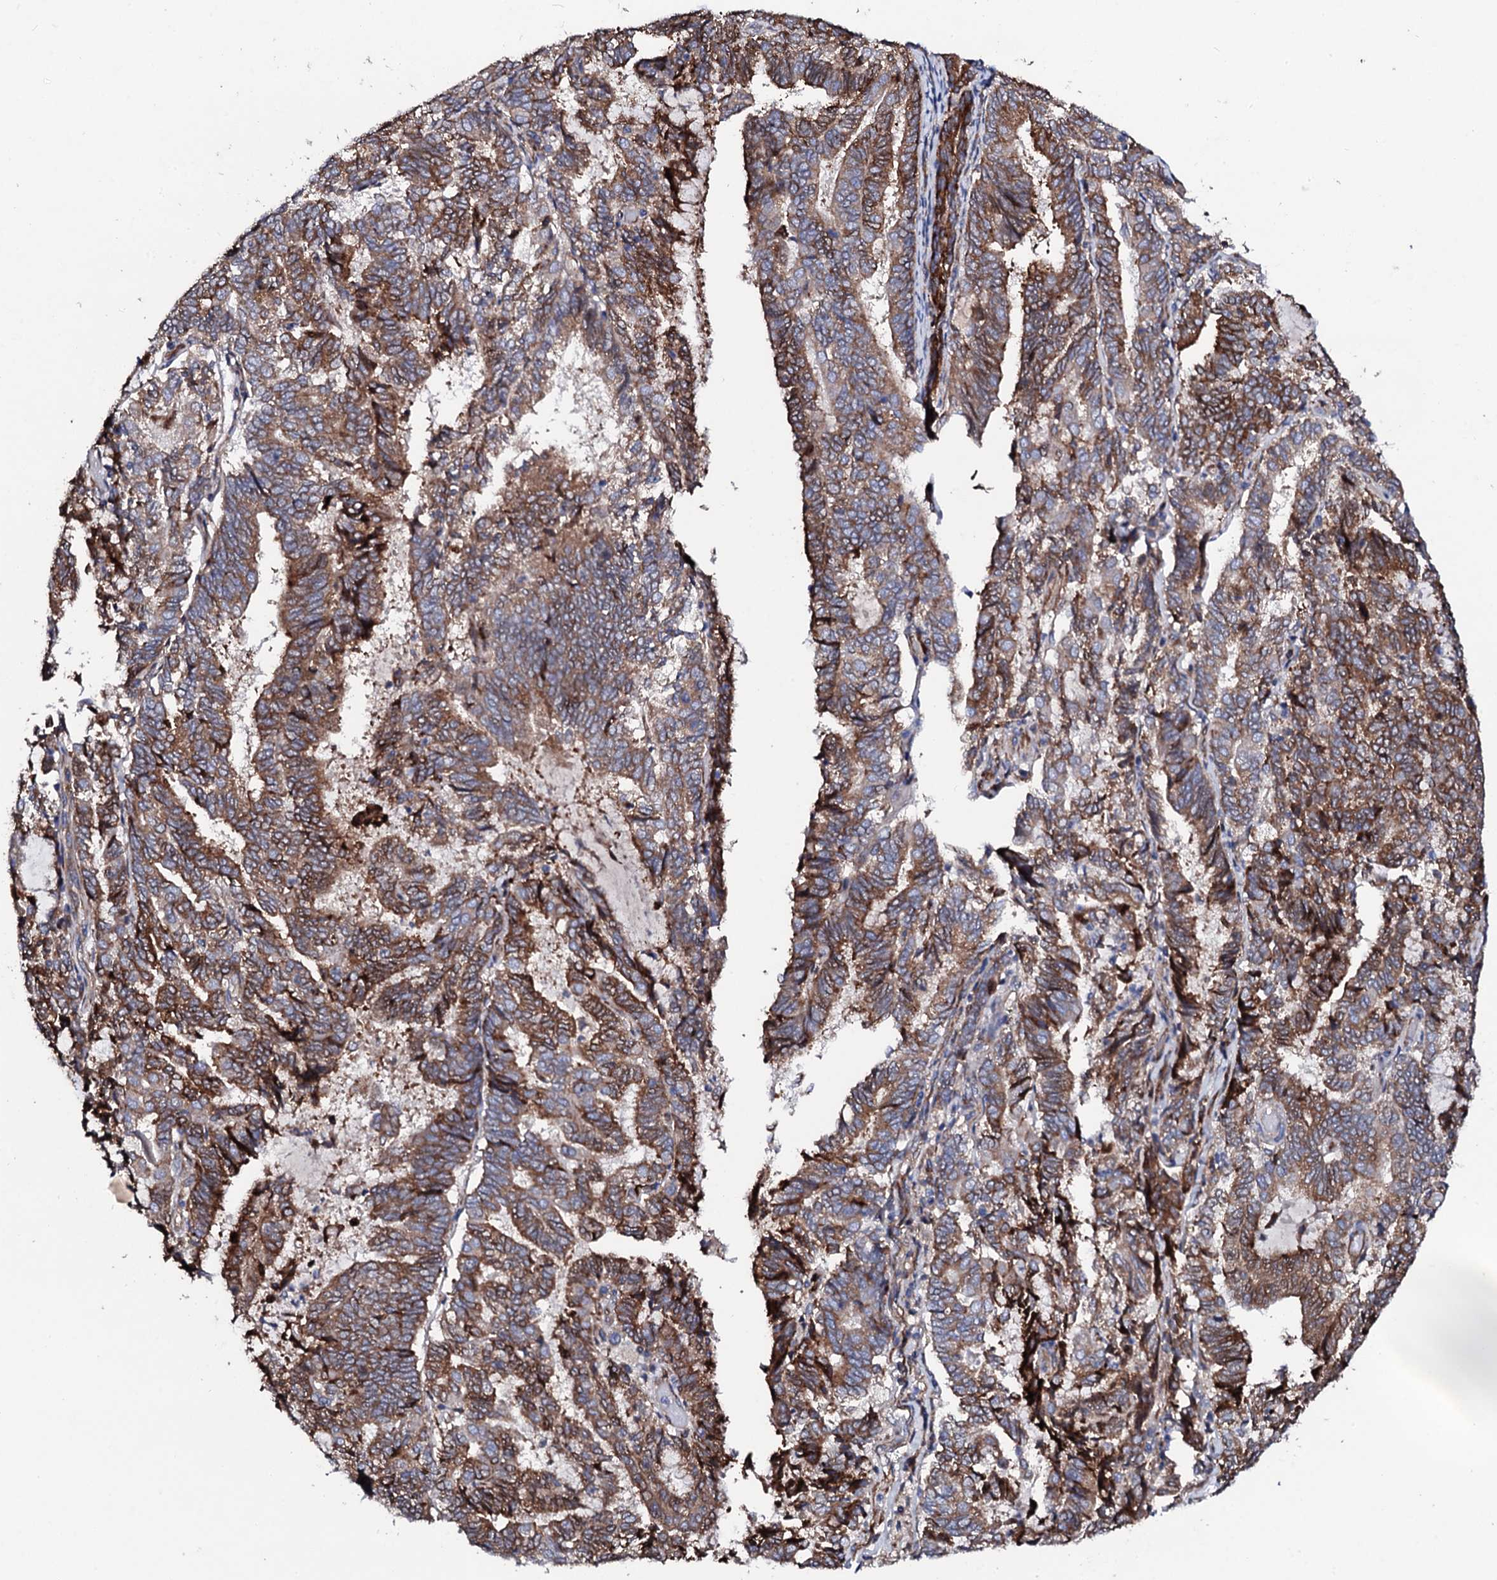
{"staining": {"intensity": "moderate", "quantity": ">75%", "location": "cytoplasmic/membranous"}, "tissue": "endometrial cancer", "cell_type": "Tumor cells", "image_type": "cancer", "snomed": [{"axis": "morphology", "description": "Adenocarcinoma, NOS"}, {"axis": "topography", "description": "Endometrium"}], "caption": "Approximately >75% of tumor cells in human endometrial cancer (adenocarcinoma) display moderate cytoplasmic/membranous protein staining as visualized by brown immunohistochemical staining.", "gene": "DBX1", "patient": {"sex": "female", "age": 80}}